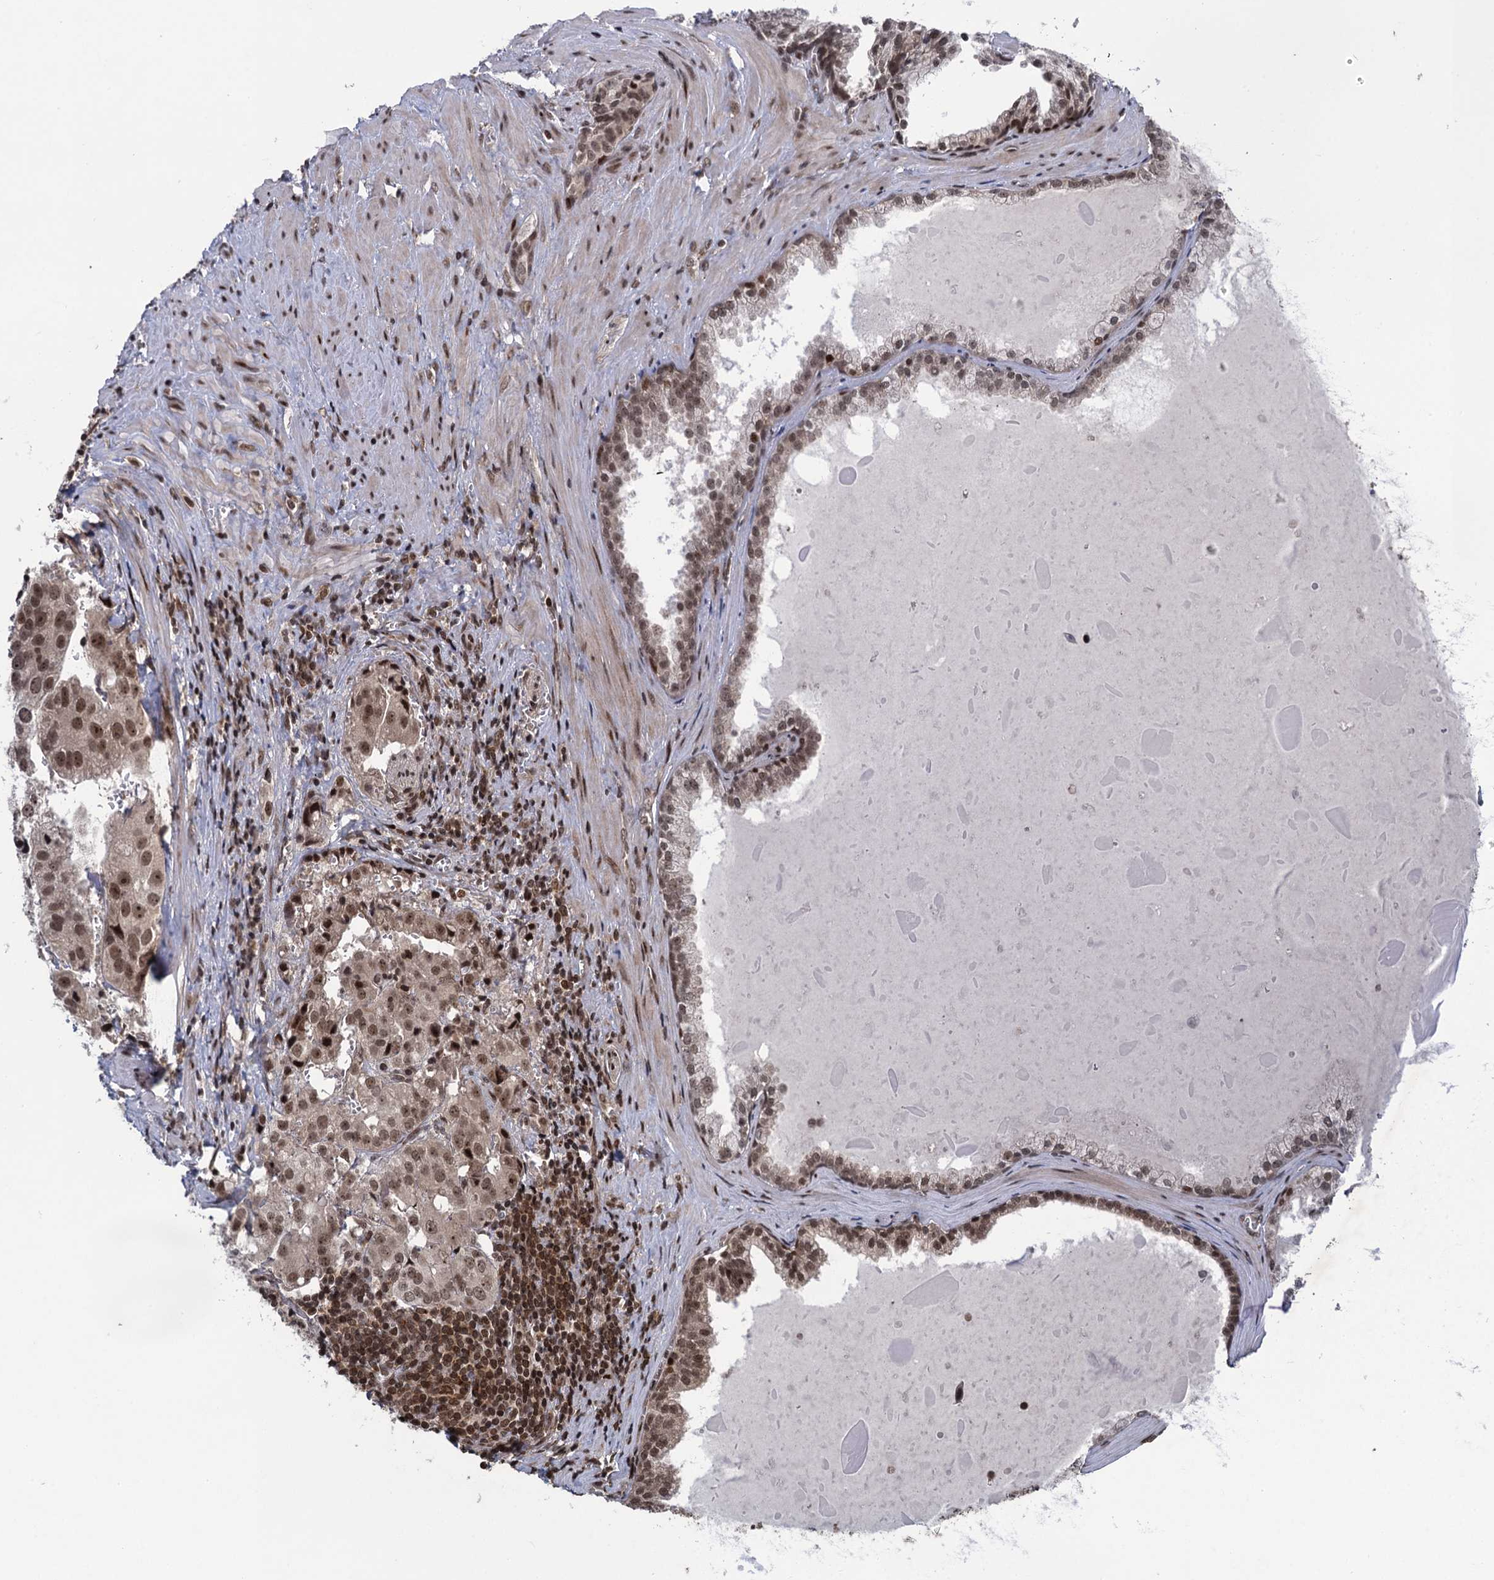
{"staining": {"intensity": "moderate", "quantity": ">75%", "location": "nuclear"}, "tissue": "prostate cancer", "cell_type": "Tumor cells", "image_type": "cancer", "snomed": [{"axis": "morphology", "description": "Adenocarcinoma, High grade"}, {"axis": "topography", "description": "Prostate"}], "caption": "Moderate nuclear positivity for a protein is appreciated in about >75% of tumor cells of prostate cancer using immunohistochemistry (IHC).", "gene": "ZNF169", "patient": {"sex": "male", "age": 68}}